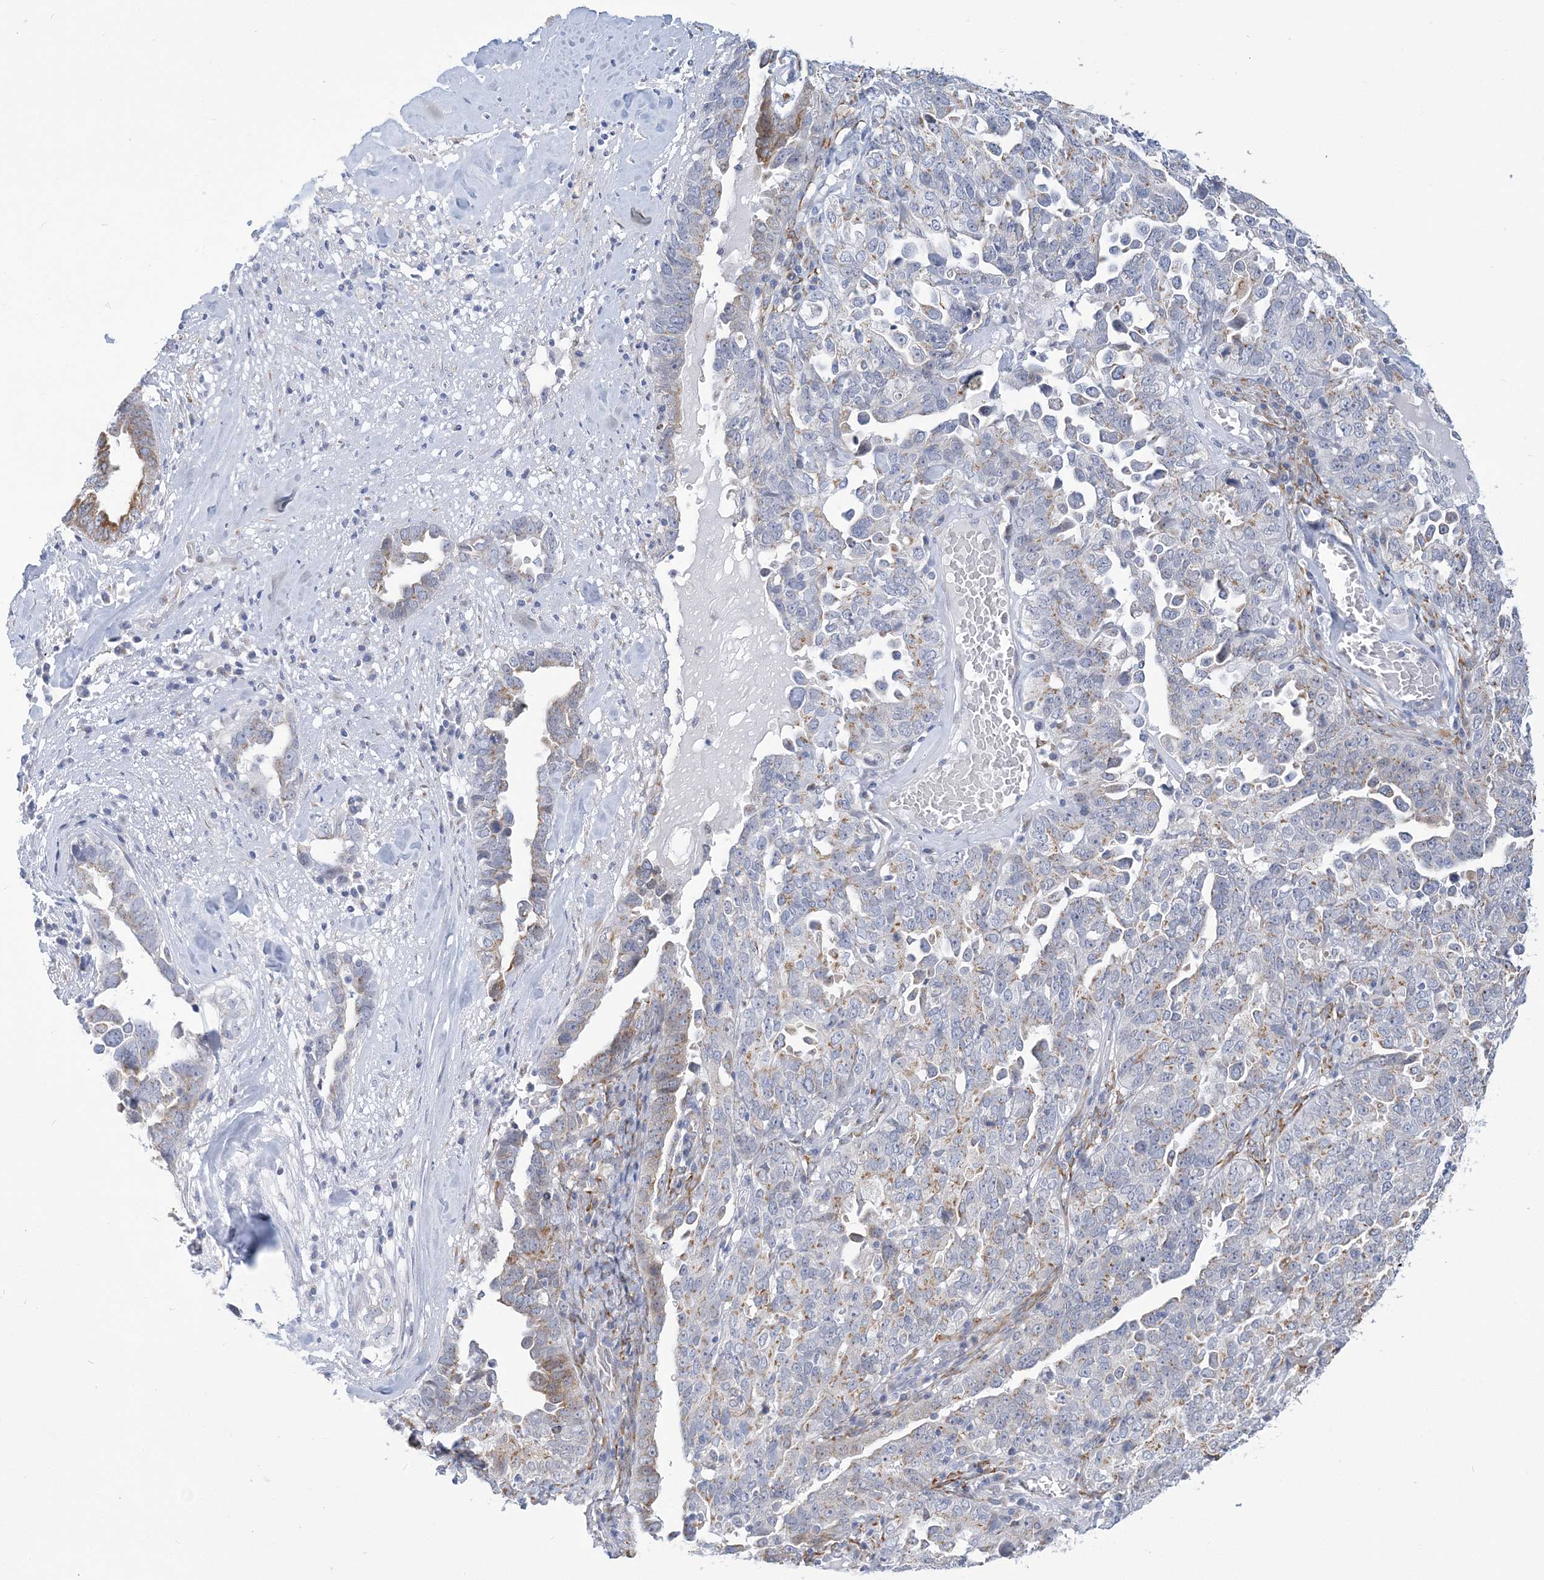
{"staining": {"intensity": "weak", "quantity": "25%-75%", "location": "cytoplasmic/membranous"}, "tissue": "ovarian cancer", "cell_type": "Tumor cells", "image_type": "cancer", "snomed": [{"axis": "morphology", "description": "Carcinoma, endometroid"}, {"axis": "topography", "description": "Ovary"}], "caption": "Protein staining of ovarian endometroid carcinoma tissue reveals weak cytoplasmic/membranous staining in about 25%-75% of tumor cells. The staining was performed using DAB (3,3'-diaminobenzidine), with brown indicating positive protein expression. Nuclei are stained blue with hematoxylin.", "gene": "PLEKHG4B", "patient": {"sex": "female", "age": 62}}